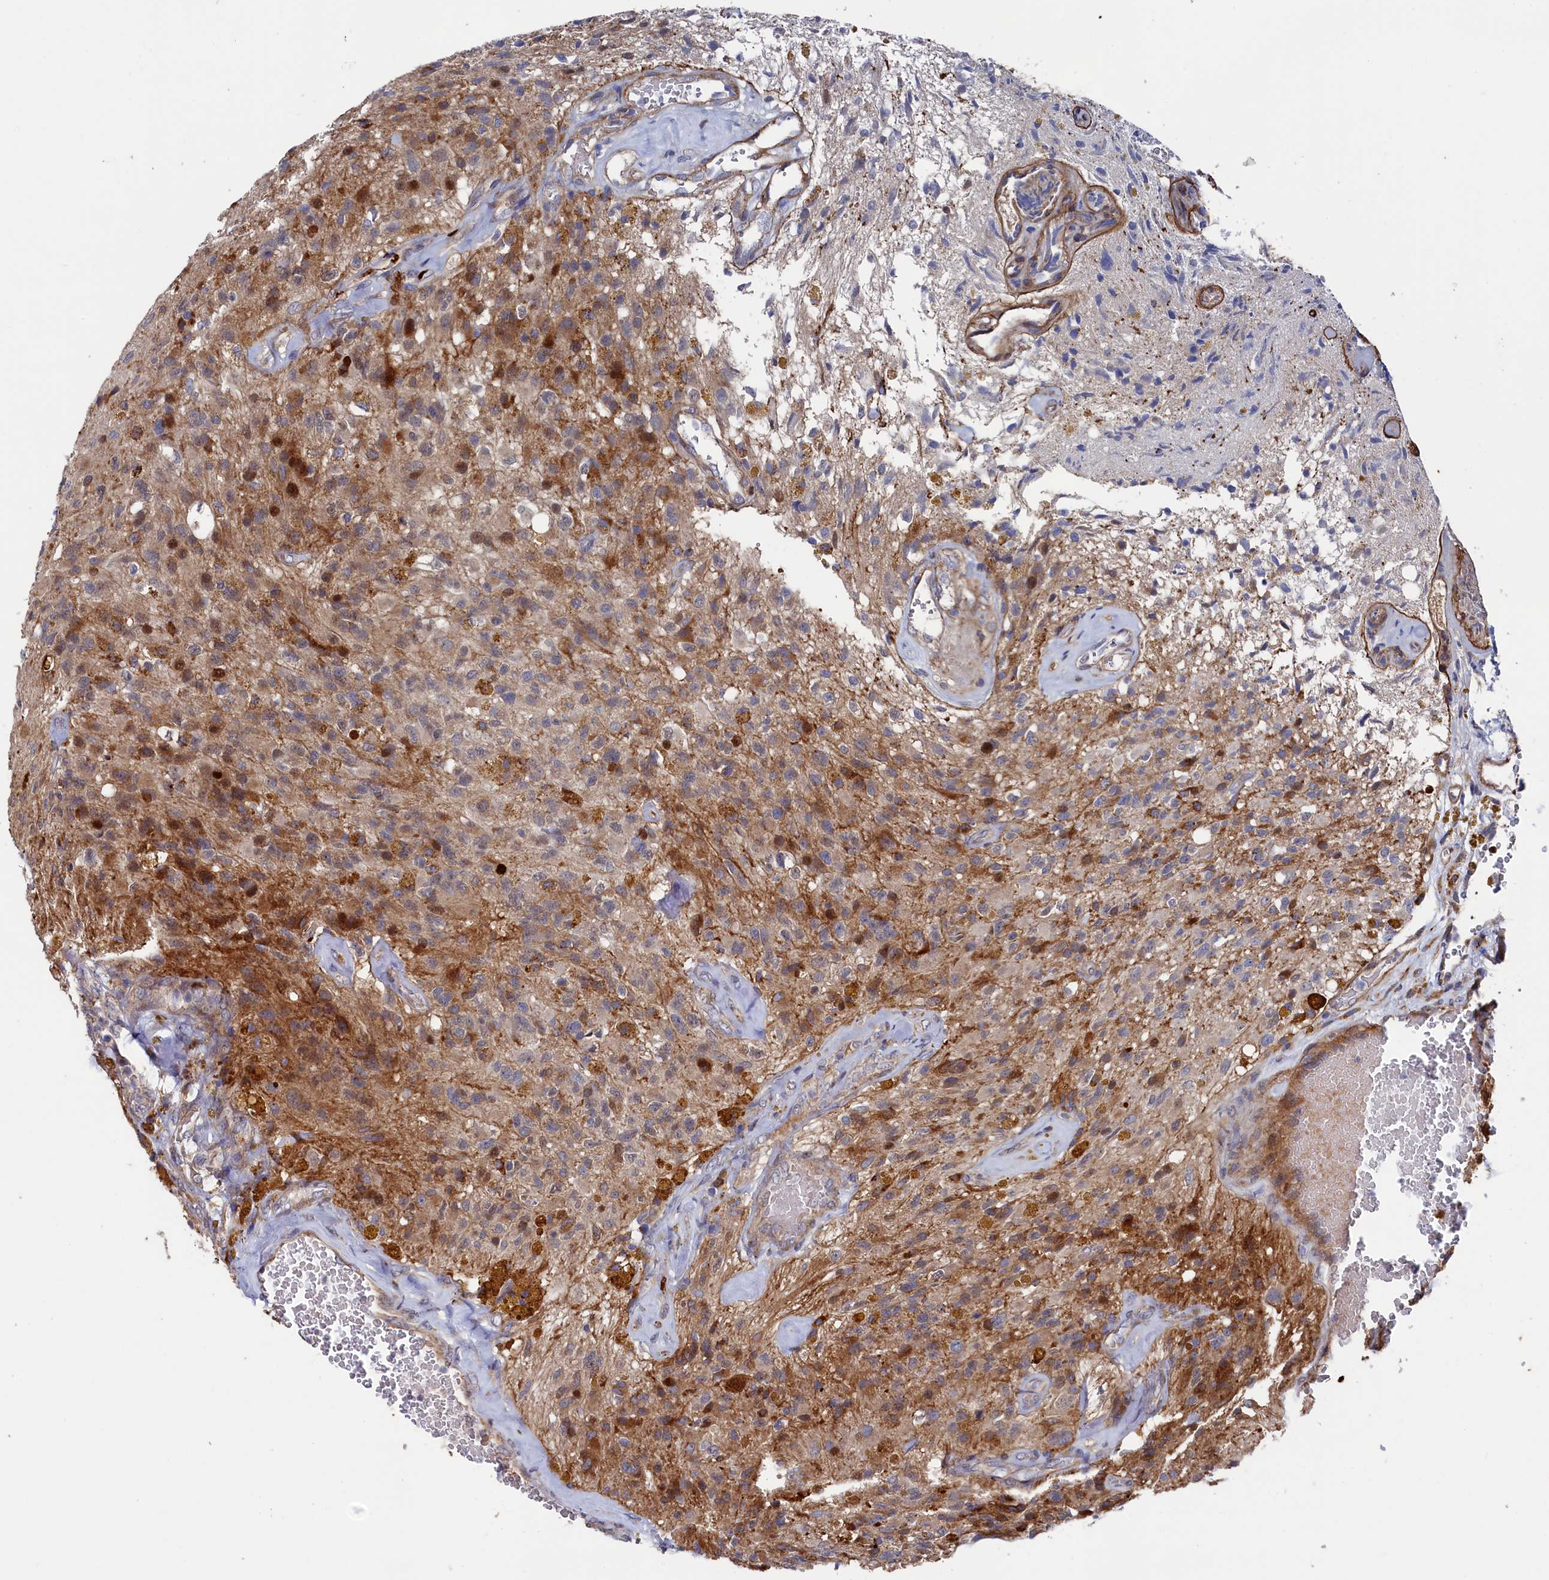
{"staining": {"intensity": "moderate", "quantity": "<25%", "location": "cytoplasmic/membranous,nuclear"}, "tissue": "glioma", "cell_type": "Tumor cells", "image_type": "cancer", "snomed": [{"axis": "morphology", "description": "Glioma, malignant, High grade"}, {"axis": "topography", "description": "Brain"}], "caption": "Moderate cytoplasmic/membranous and nuclear expression for a protein is appreciated in approximately <25% of tumor cells of malignant glioma (high-grade) using immunohistochemistry.", "gene": "ZNF891", "patient": {"sex": "male", "age": 69}}